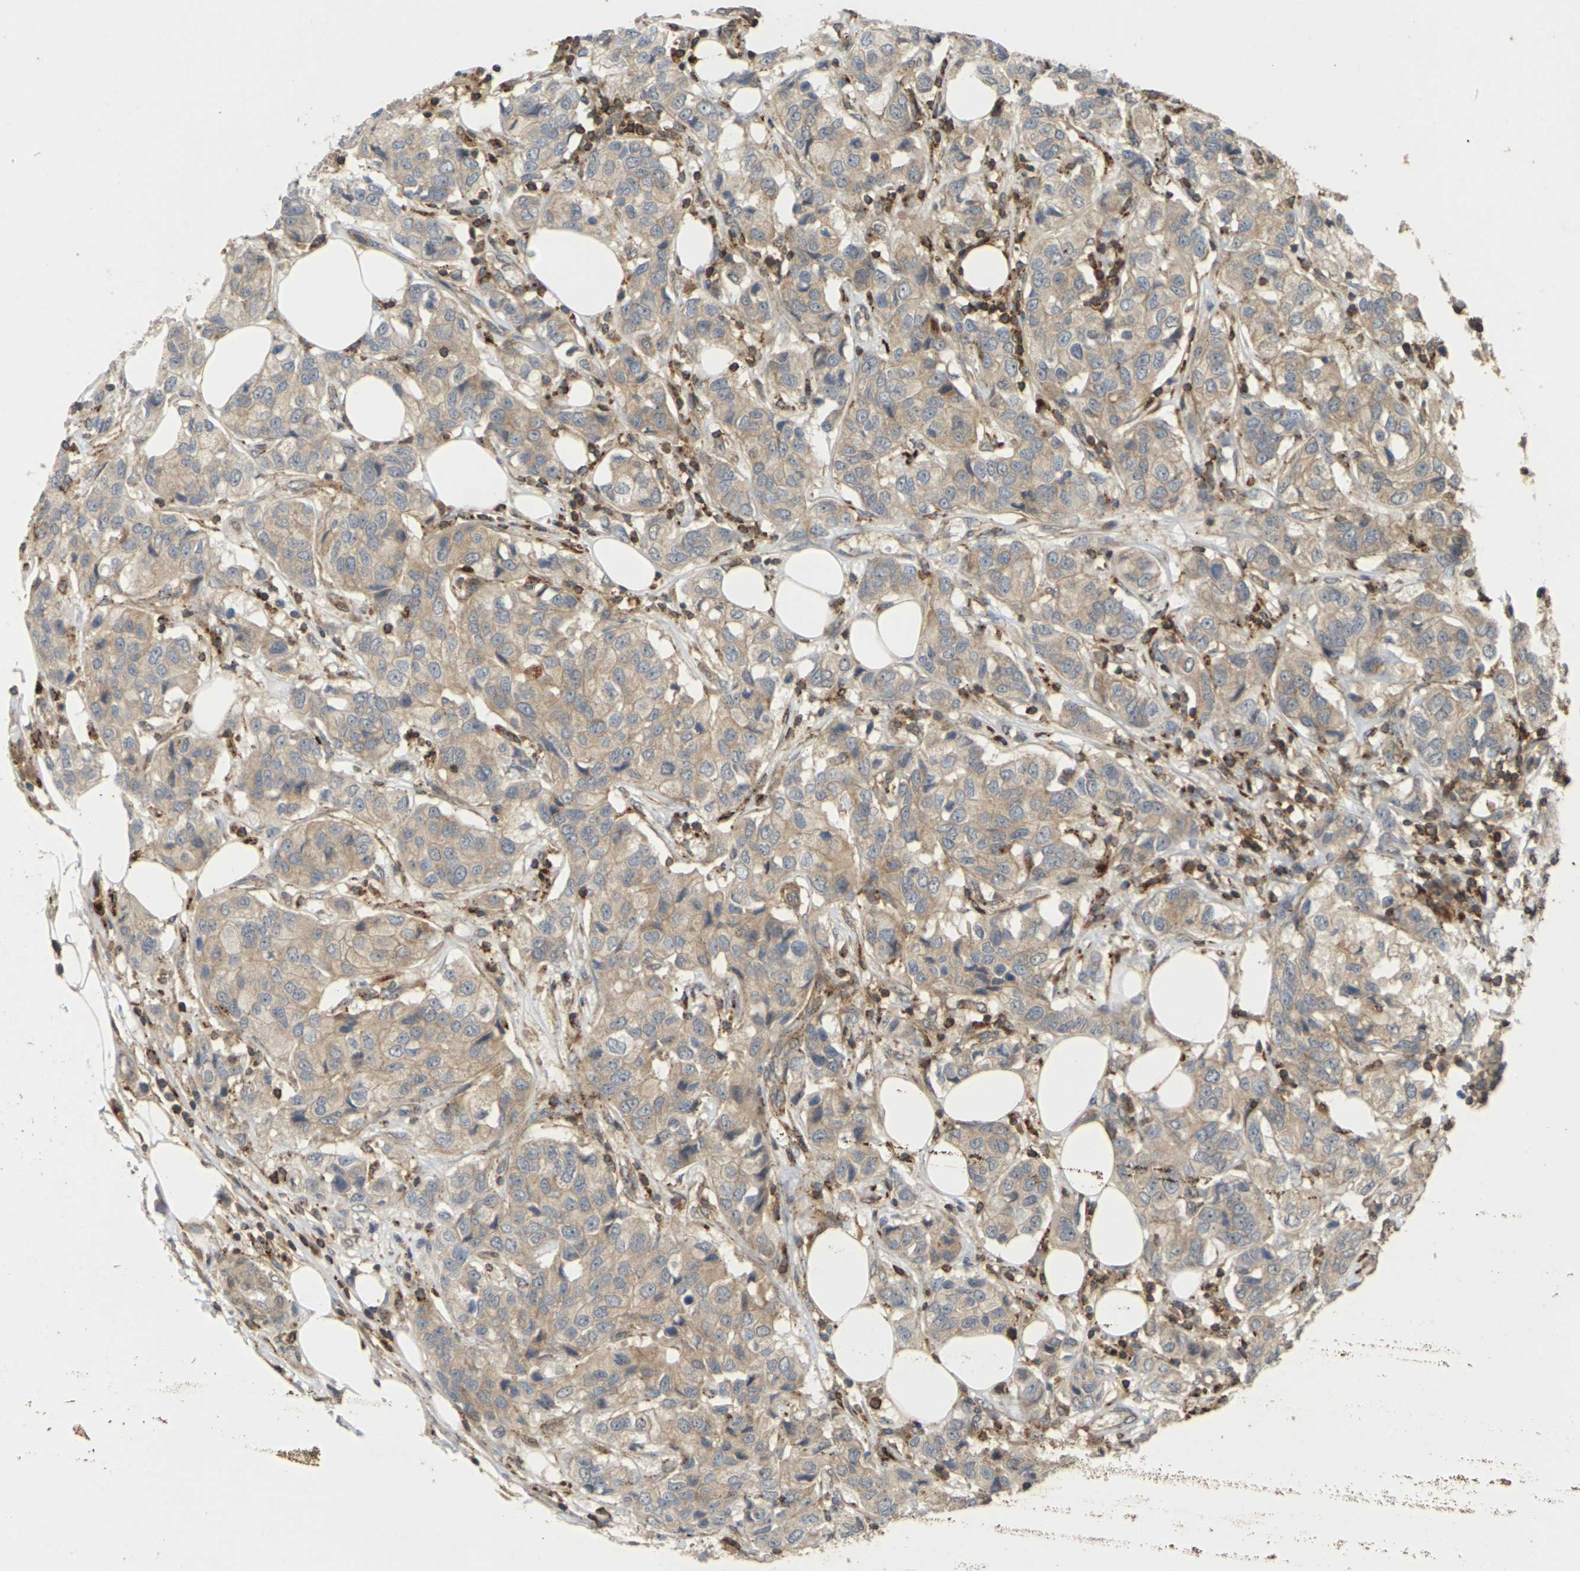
{"staining": {"intensity": "weak", "quantity": ">75%", "location": "cytoplasmic/membranous"}, "tissue": "breast cancer", "cell_type": "Tumor cells", "image_type": "cancer", "snomed": [{"axis": "morphology", "description": "Duct carcinoma"}, {"axis": "topography", "description": "Breast"}], "caption": "Invasive ductal carcinoma (breast) stained with a protein marker reveals weak staining in tumor cells.", "gene": "KSR1", "patient": {"sex": "female", "age": 80}}